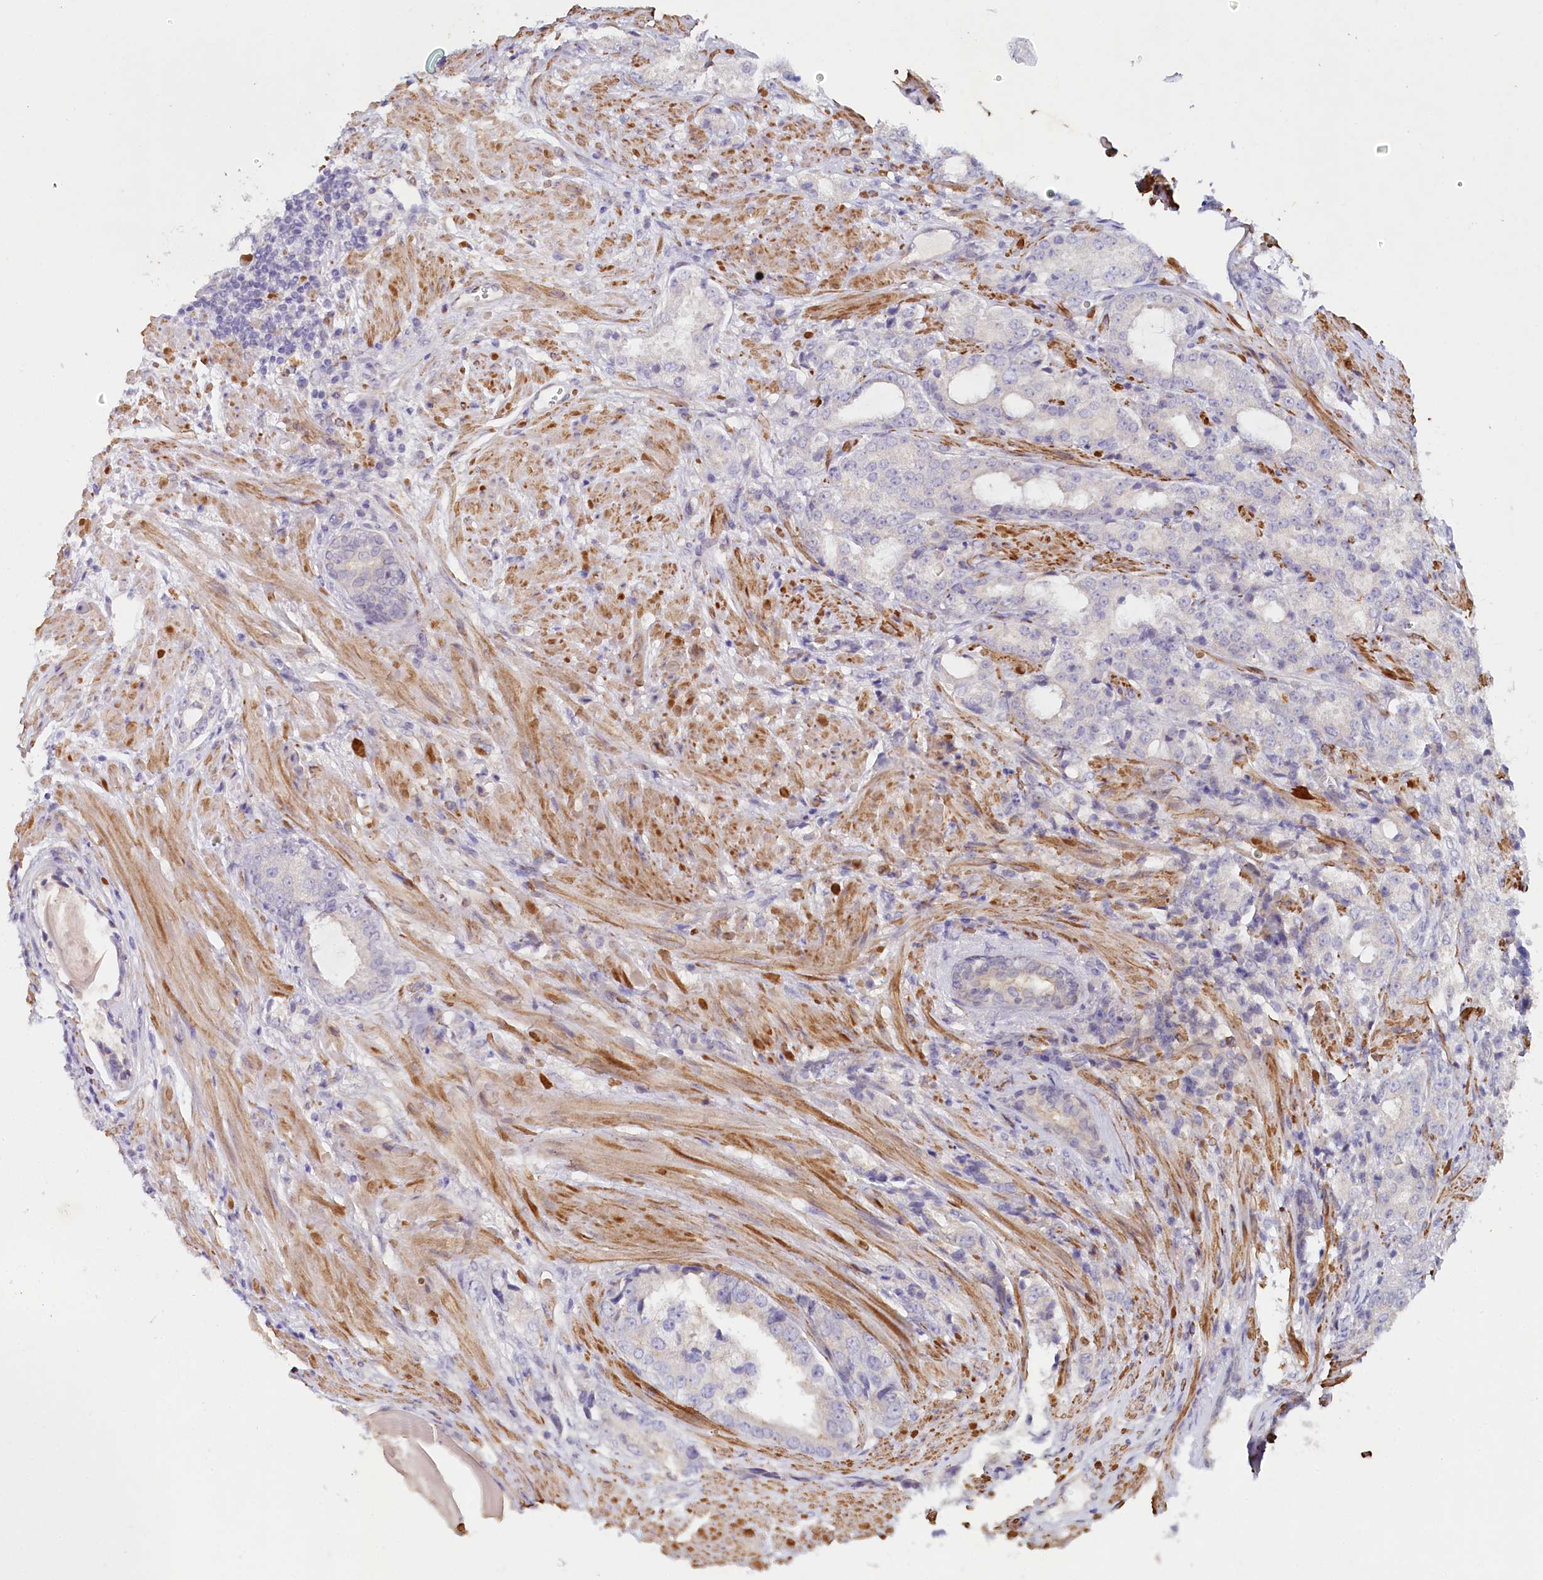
{"staining": {"intensity": "negative", "quantity": "none", "location": "none"}, "tissue": "prostate cancer", "cell_type": "Tumor cells", "image_type": "cancer", "snomed": [{"axis": "morphology", "description": "Adenocarcinoma, High grade"}, {"axis": "topography", "description": "Prostate"}], "caption": "This is an IHC image of adenocarcinoma (high-grade) (prostate). There is no positivity in tumor cells.", "gene": "ALDH3B1", "patient": {"sex": "male", "age": 66}}